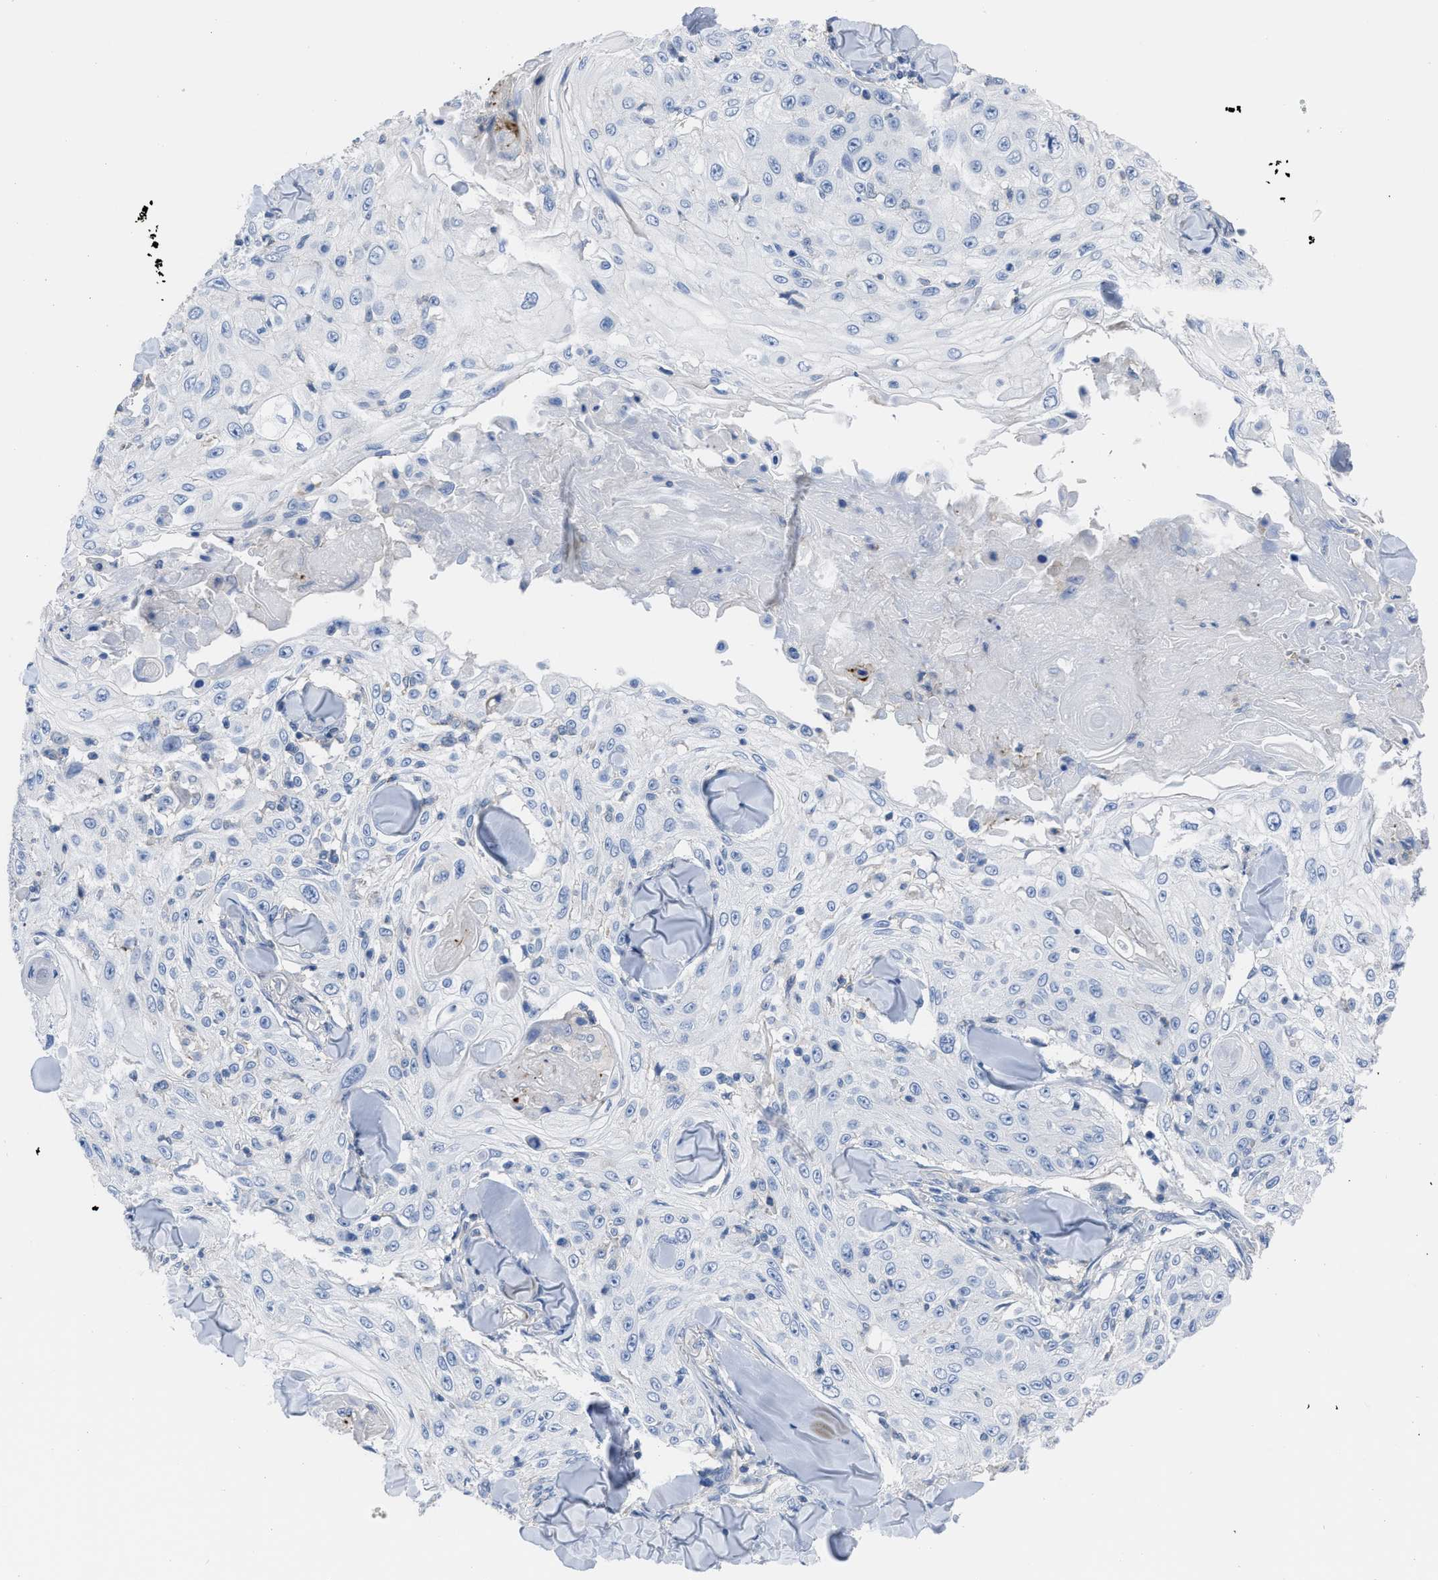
{"staining": {"intensity": "negative", "quantity": "none", "location": "none"}, "tissue": "skin cancer", "cell_type": "Tumor cells", "image_type": "cancer", "snomed": [{"axis": "morphology", "description": "Squamous cell carcinoma, NOS"}, {"axis": "topography", "description": "Skin"}], "caption": "This micrograph is of skin squamous cell carcinoma stained with immunohistochemistry (IHC) to label a protein in brown with the nuclei are counter-stained blue. There is no expression in tumor cells. Brightfield microscopy of immunohistochemistry (IHC) stained with DAB (brown) and hematoxylin (blue), captured at high magnification.", "gene": "PRMT2", "patient": {"sex": "male", "age": 86}}